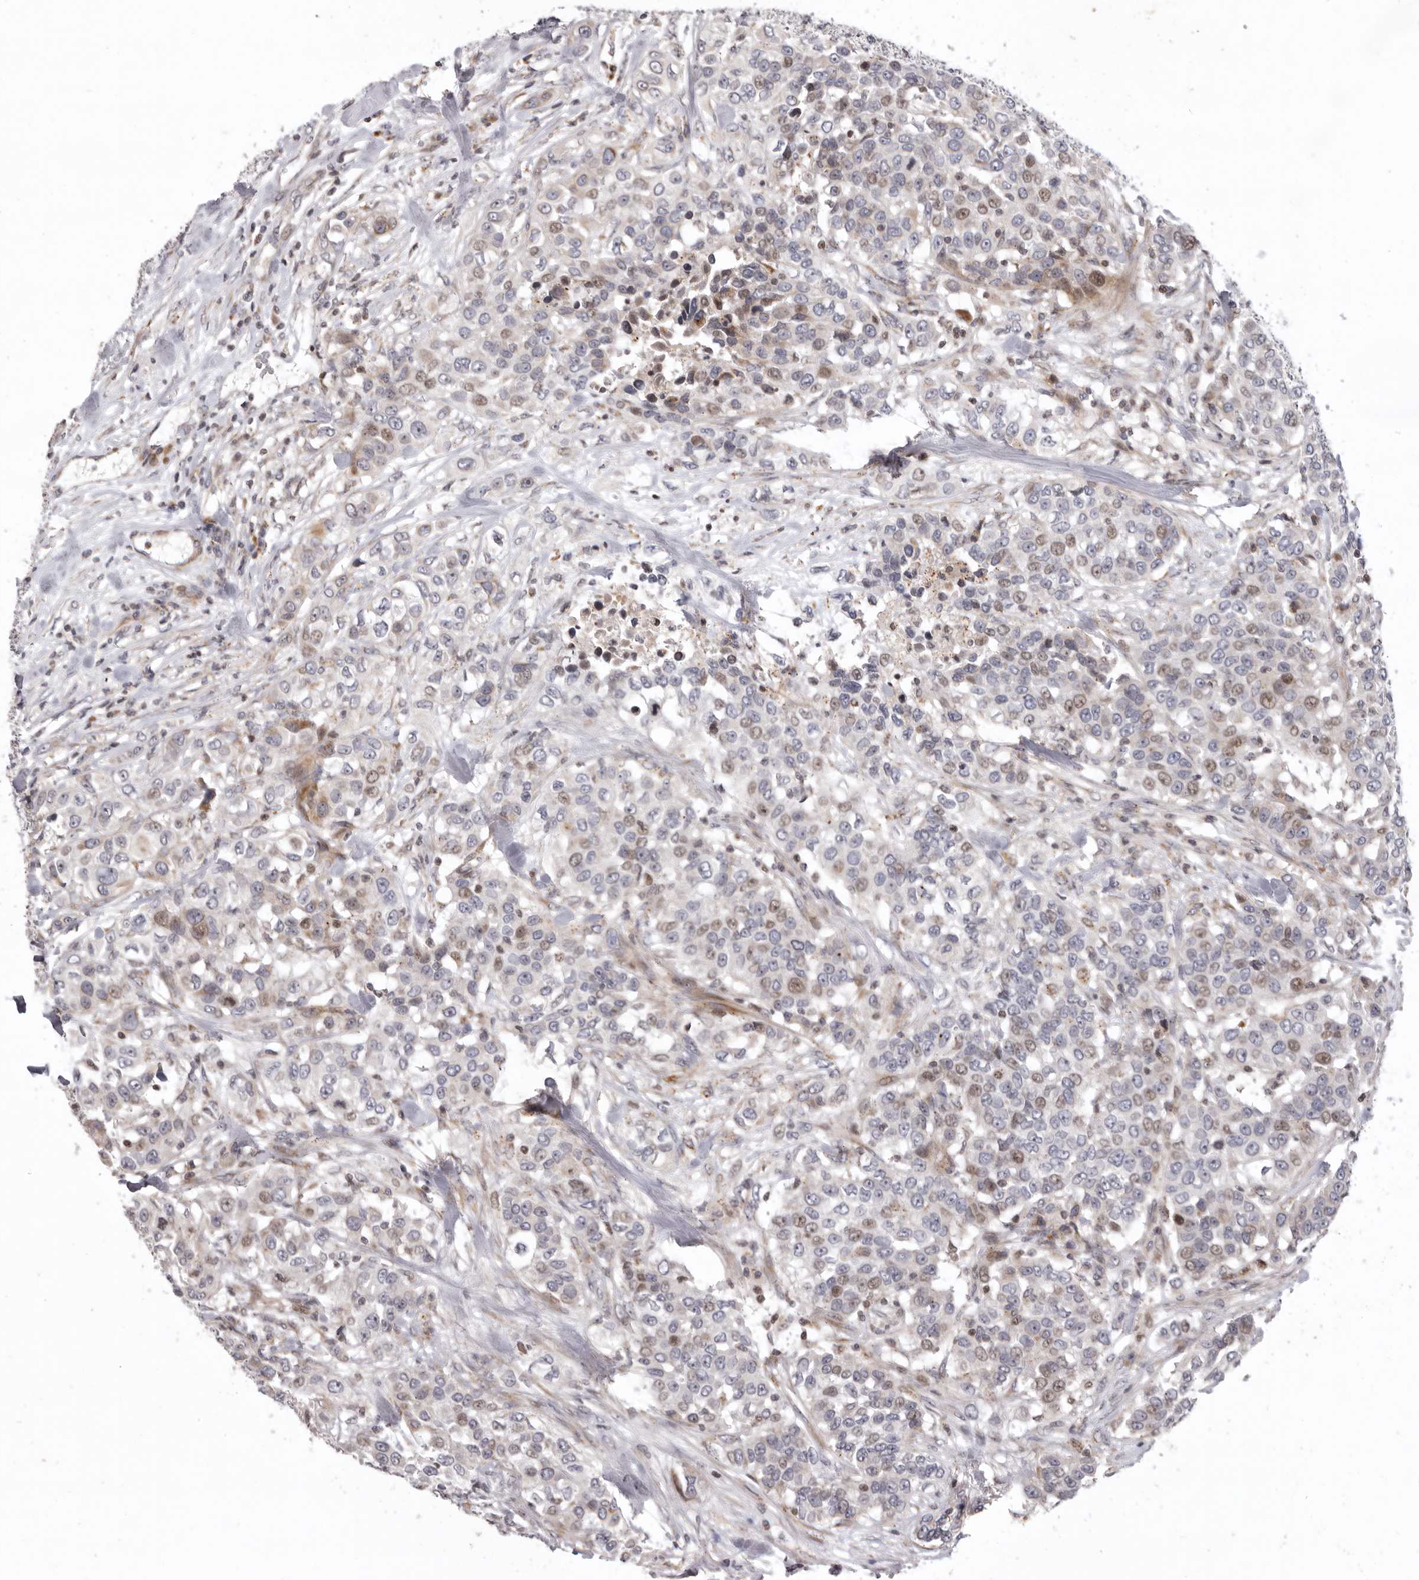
{"staining": {"intensity": "moderate", "quantity": "25%-75%", "location": "nuclear"}, "tissue": "urothelial cancer", "cell_type": "Tumor cells", "image_type": "cancer", "snomed": [{"axis": "morphology", "description": "Urothelial carcinoma, High grade"}, {"axis": "topography", "description": "Urinary bladder"}], "caption": "Urothelial cancer stained with a brown dye exhibits moderate nuclear positive expression in about 25%-75% of tumor cells.", "gene": "AZIN1", "patient": {"sex": "female", "age": 80}}